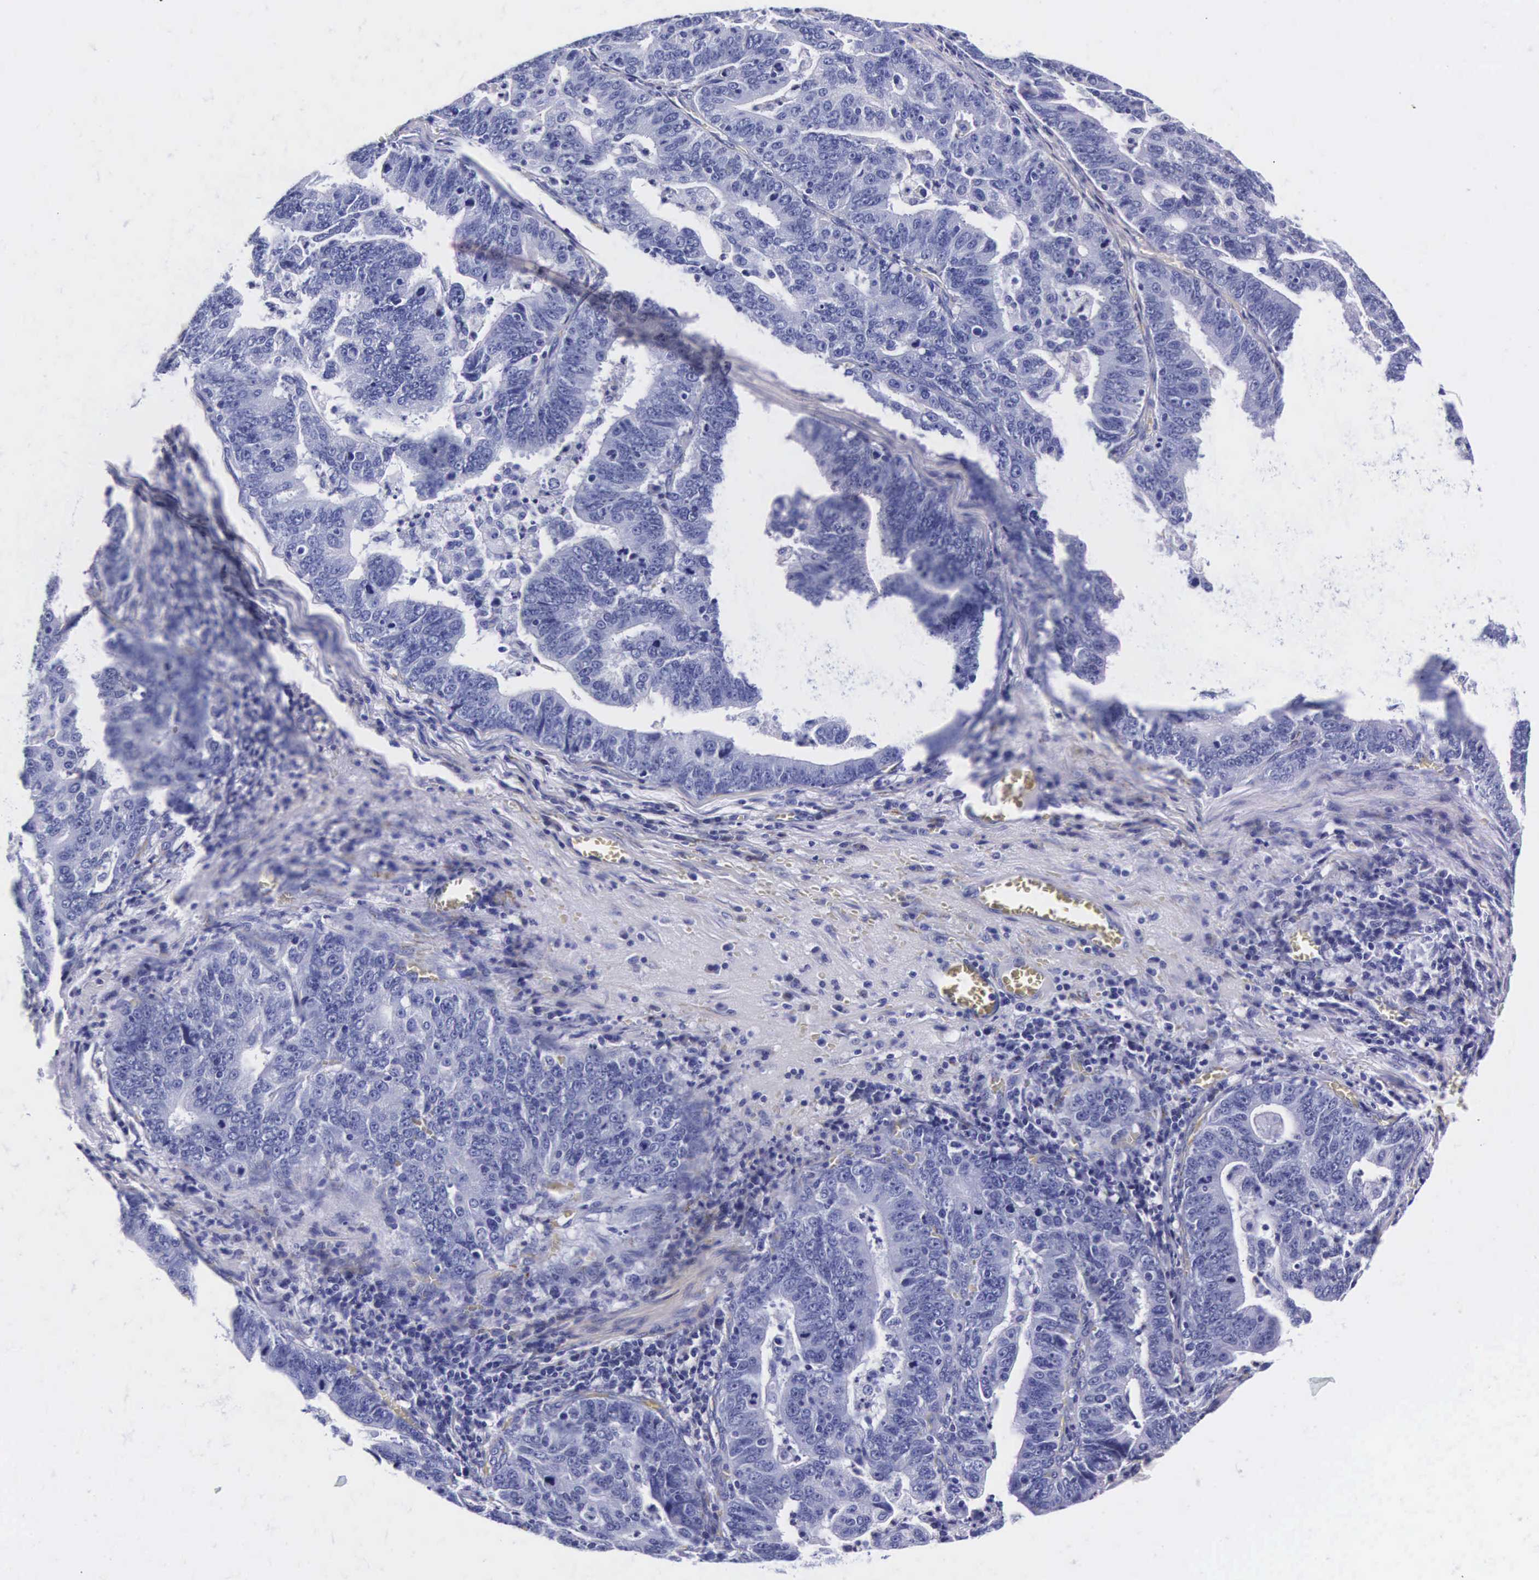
{"staining": {"intensity": "negative", "quantity": "none", "location": "none"}, "tissue": "stomach cancer", "cell_type": "Tumor cells", "image_type": "cancer", "snomed": [{"axis": "morphology", "description": "Adenocarcinoma, NOS"}, {"axis": "topography", "description": "Stomach, upper"}], "caption": "Histopathology image shows no significant protein expression in tumor cells of stomach cancer.", "gene": "ENO2", "patient": {"sex": "female", "age": 50}}